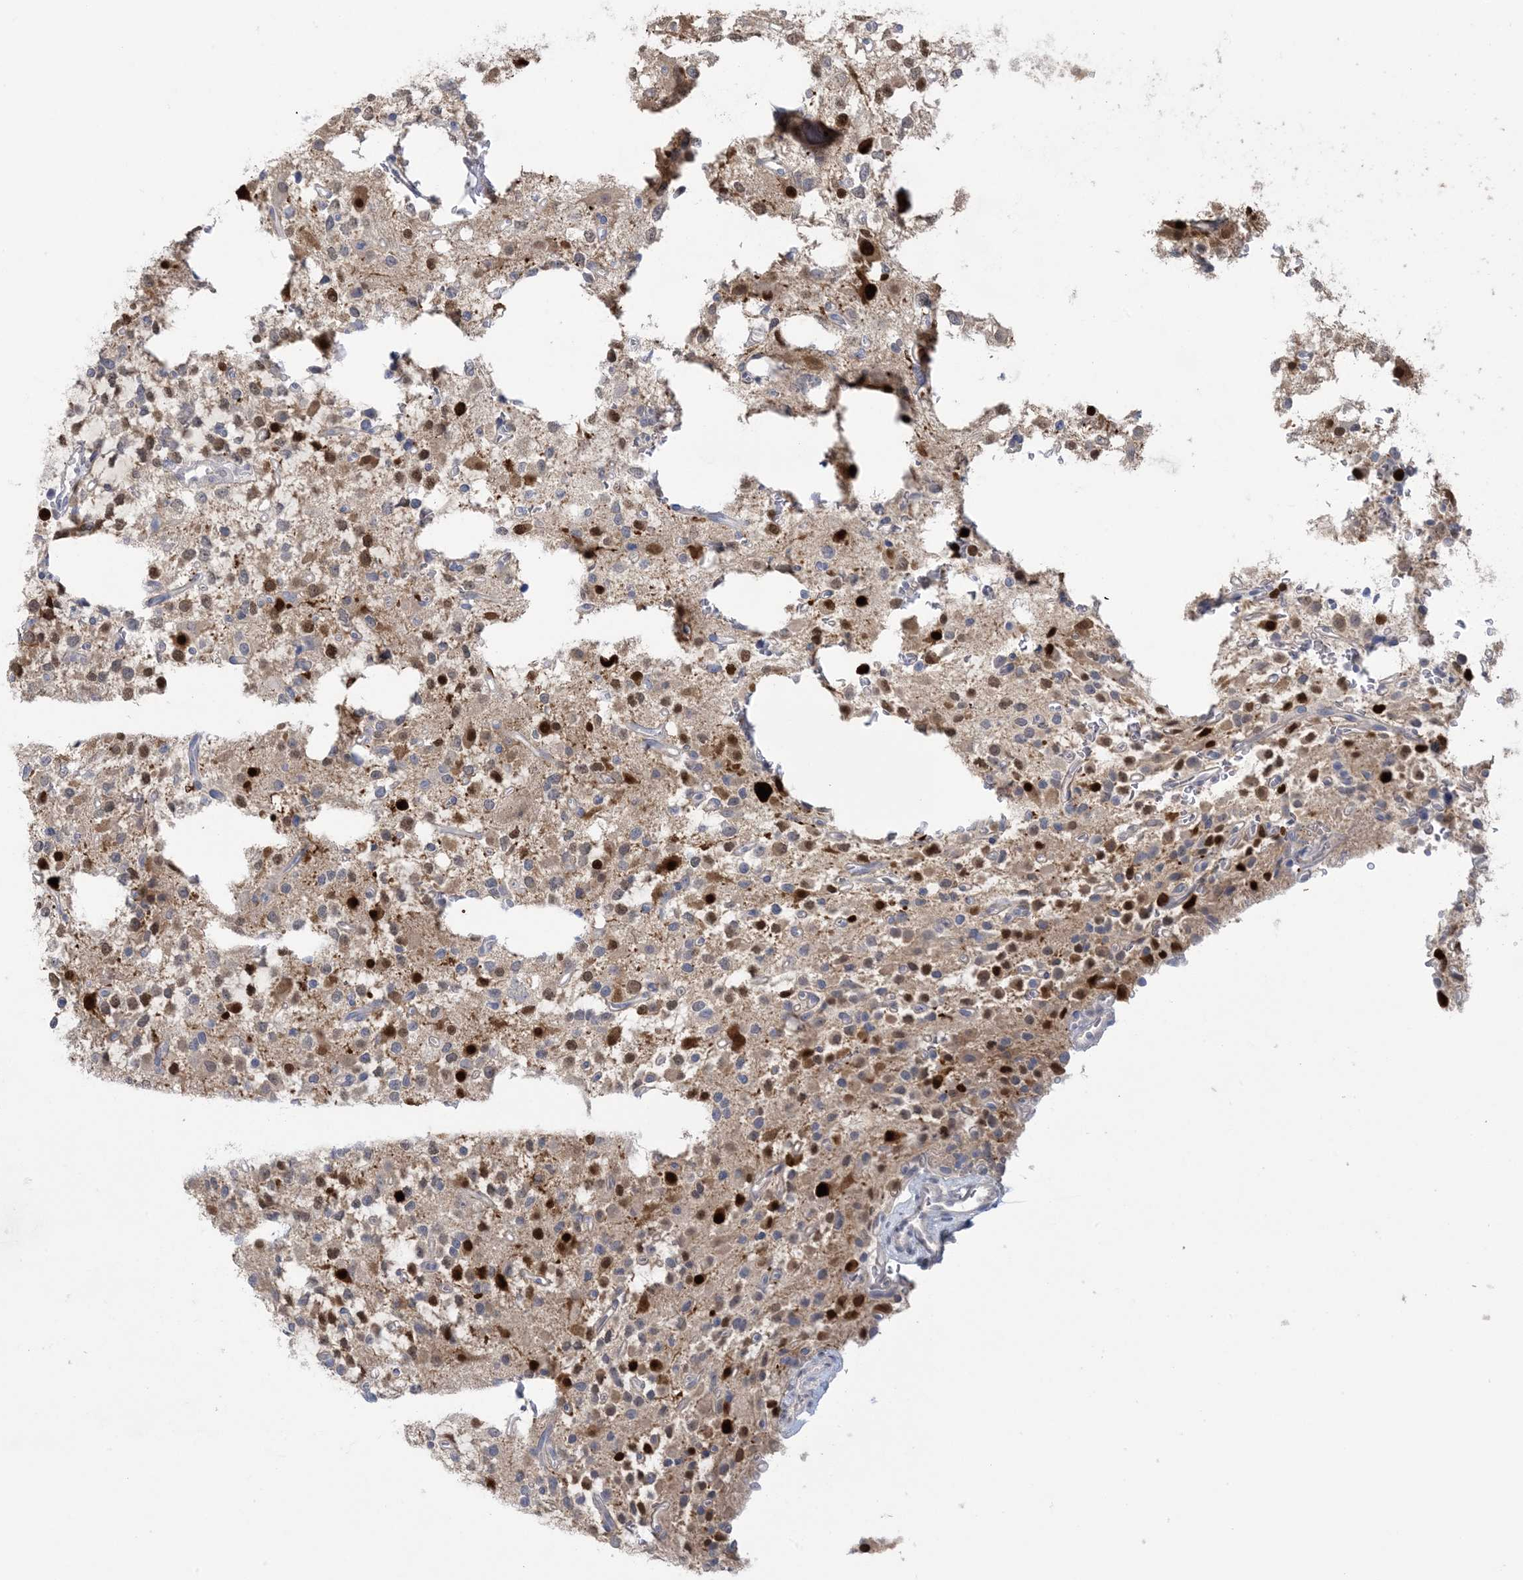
{"staining": {"intensity": "negative", "quantity": "none", "location": "none"}, "tissue": "glioma", "cell_type": "Tumor cells", "image_type": "cancer", "snomed": [{"axis": "morphology", "description": "Glioma, malignant, High grade"}, {"axis": "topography", "description": "Brain"}], "caption": "Protein analysis of glioma exhibits no significant expression in tumor cells.", "gene": "HMGCS1", "patient": {"sex": "female", "age": 62}}